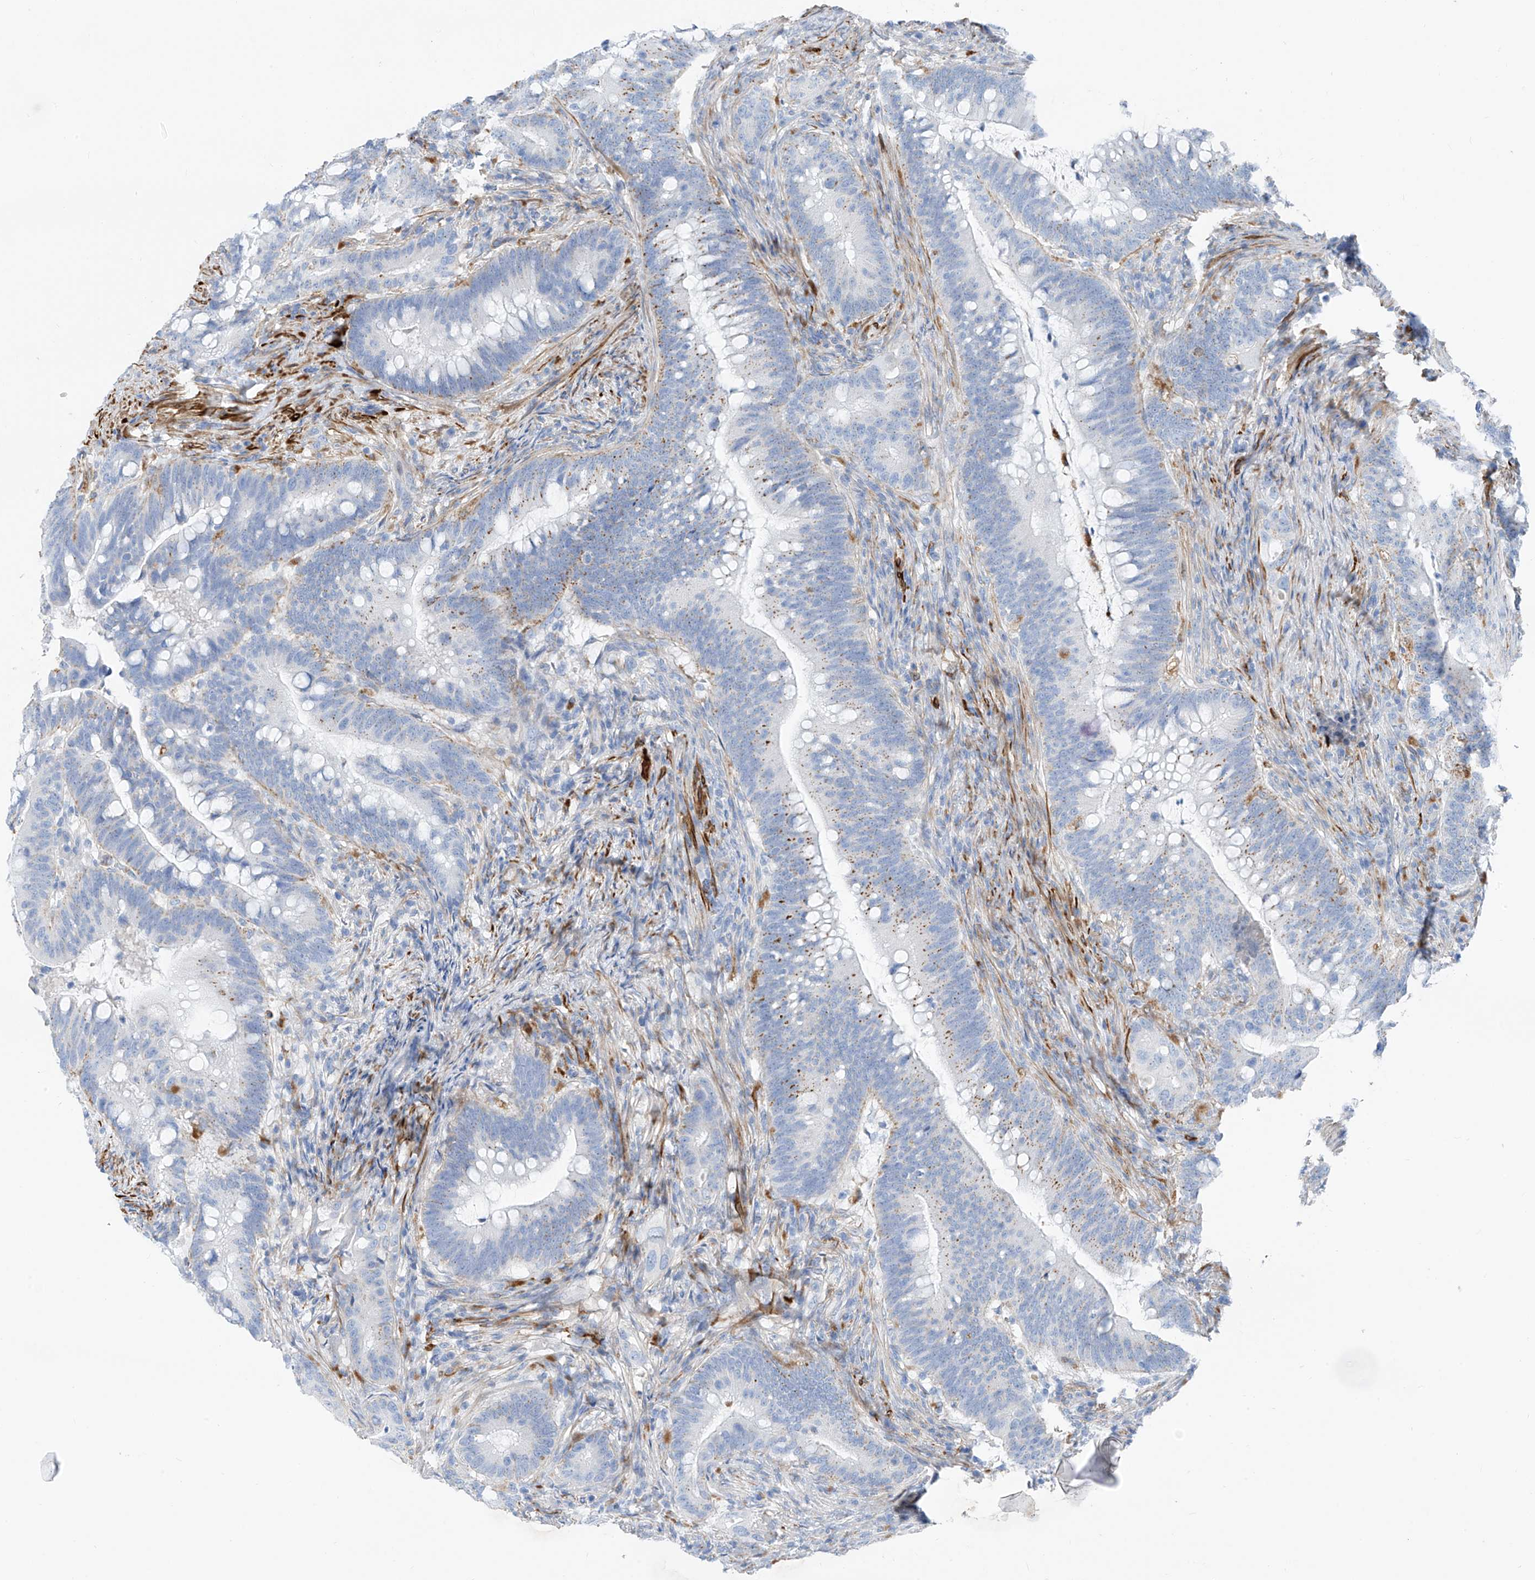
{"staining": {"intensity": "moderate", "quantity": "<25%", "location": "cytoplasmic/membranous"}, "tissue": "colorectal cancer", "cell_type": "Tumor cells", "image_type": "cancer", "snomed": [{"axis": "morphology", "description": "Adenocarcinoma, NOS"}, {"axis": "topography", "description": "Colon"}], "caption": "The micrograph reveals staining of adenocarcinoma (colorectal), revealing moderate cytoplasmic/membranous protein expression (brown color) within tumor cells.", "gene": "GLMP", "patient": {"sex": "female", "age": 66}}